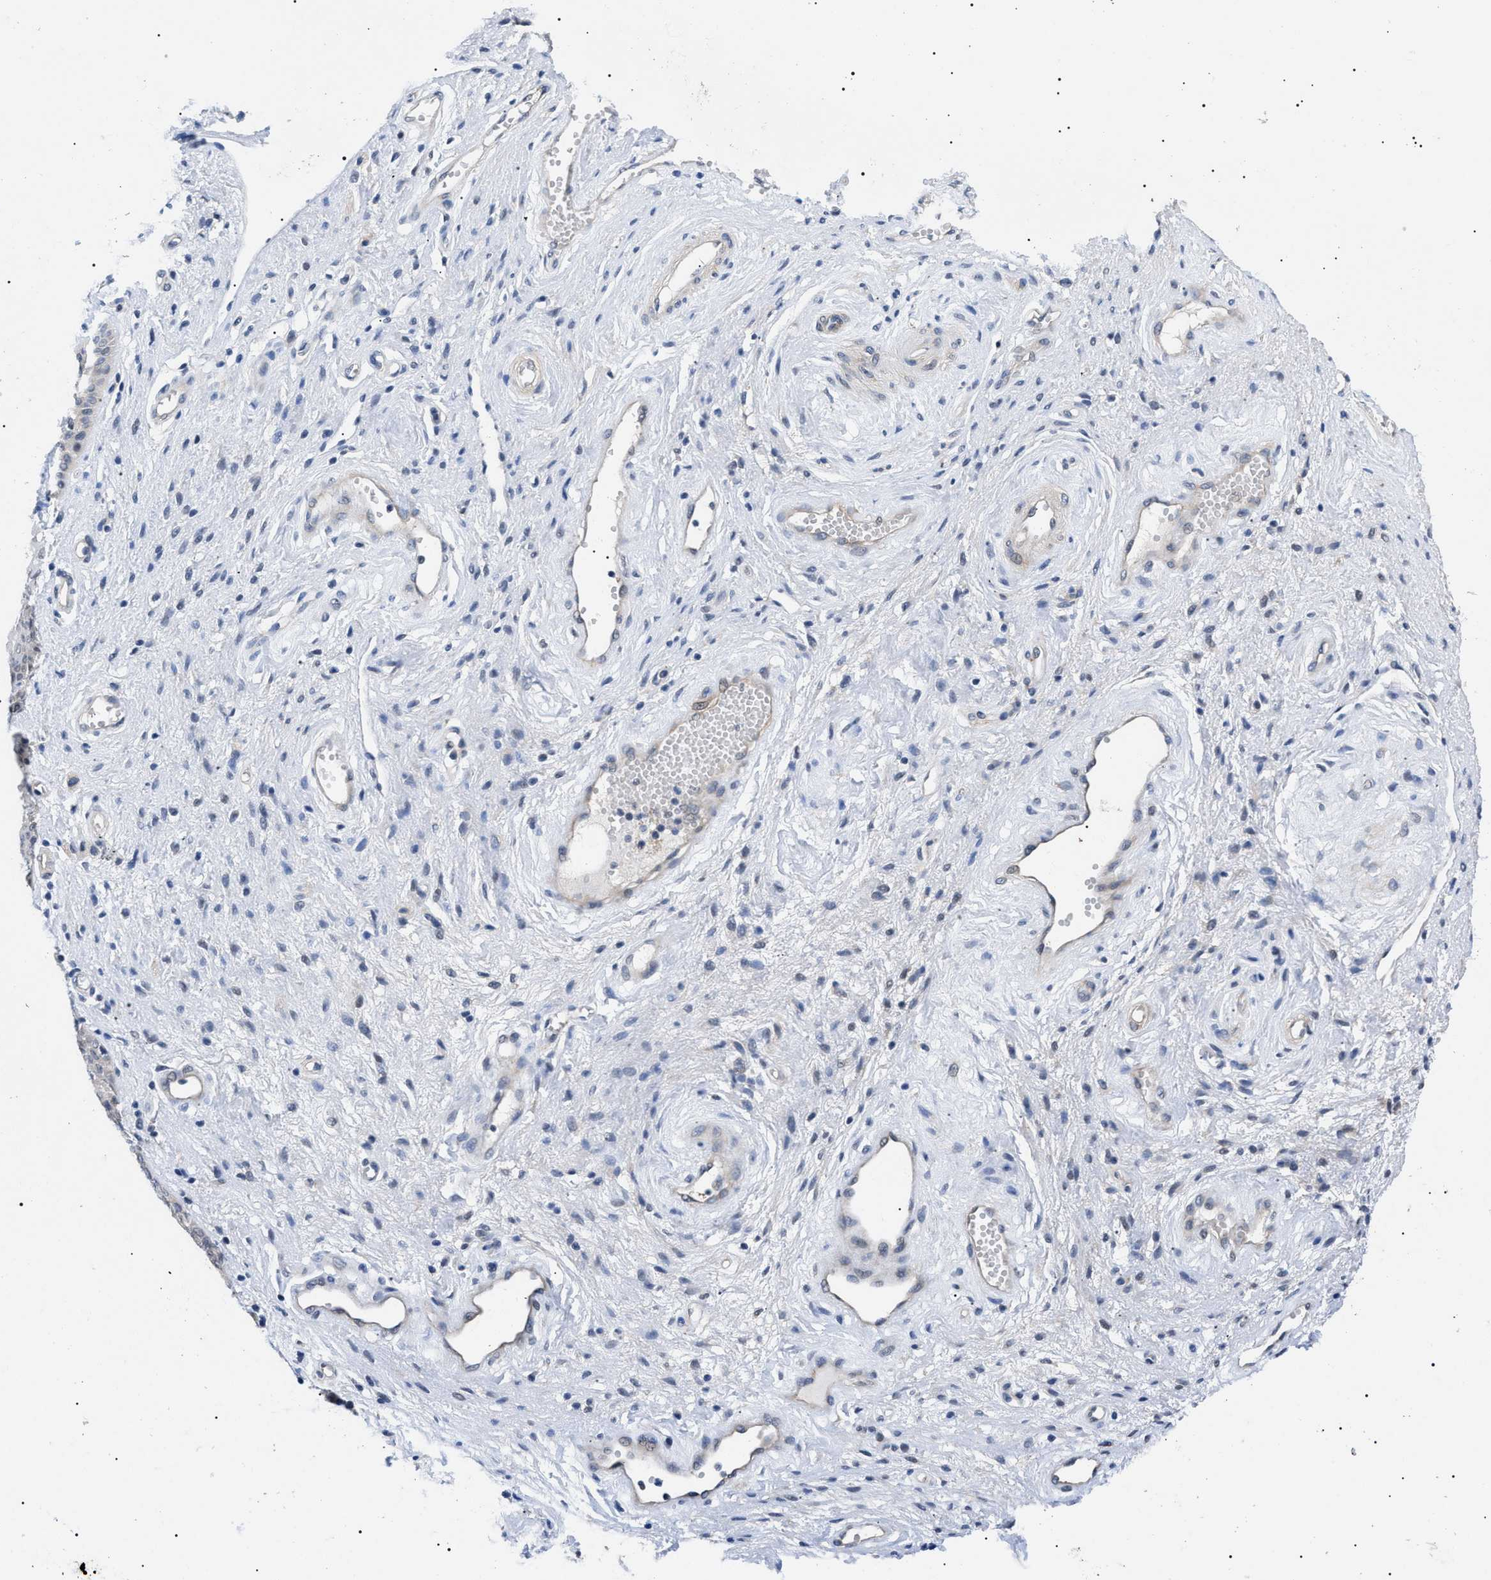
{"staining": {"intensity": "negative", "quantity": "none", "location": "none"}, "tissue": "vagina", "cell_type": "Squamous epithelial cells", "image_type": "normal", "snomed": [{"axis": "morphology", "description": "Normal tissue, NOS"}, {"axis": "topography", "description": "Vagina"}], "caption": "Histopathology image shows no protein expression in squamous epithelial cells of normal vagina. Nuclei are stained in blue.", "gene": "GARRE1", "patient": {"sex": "female", "age": 34}}